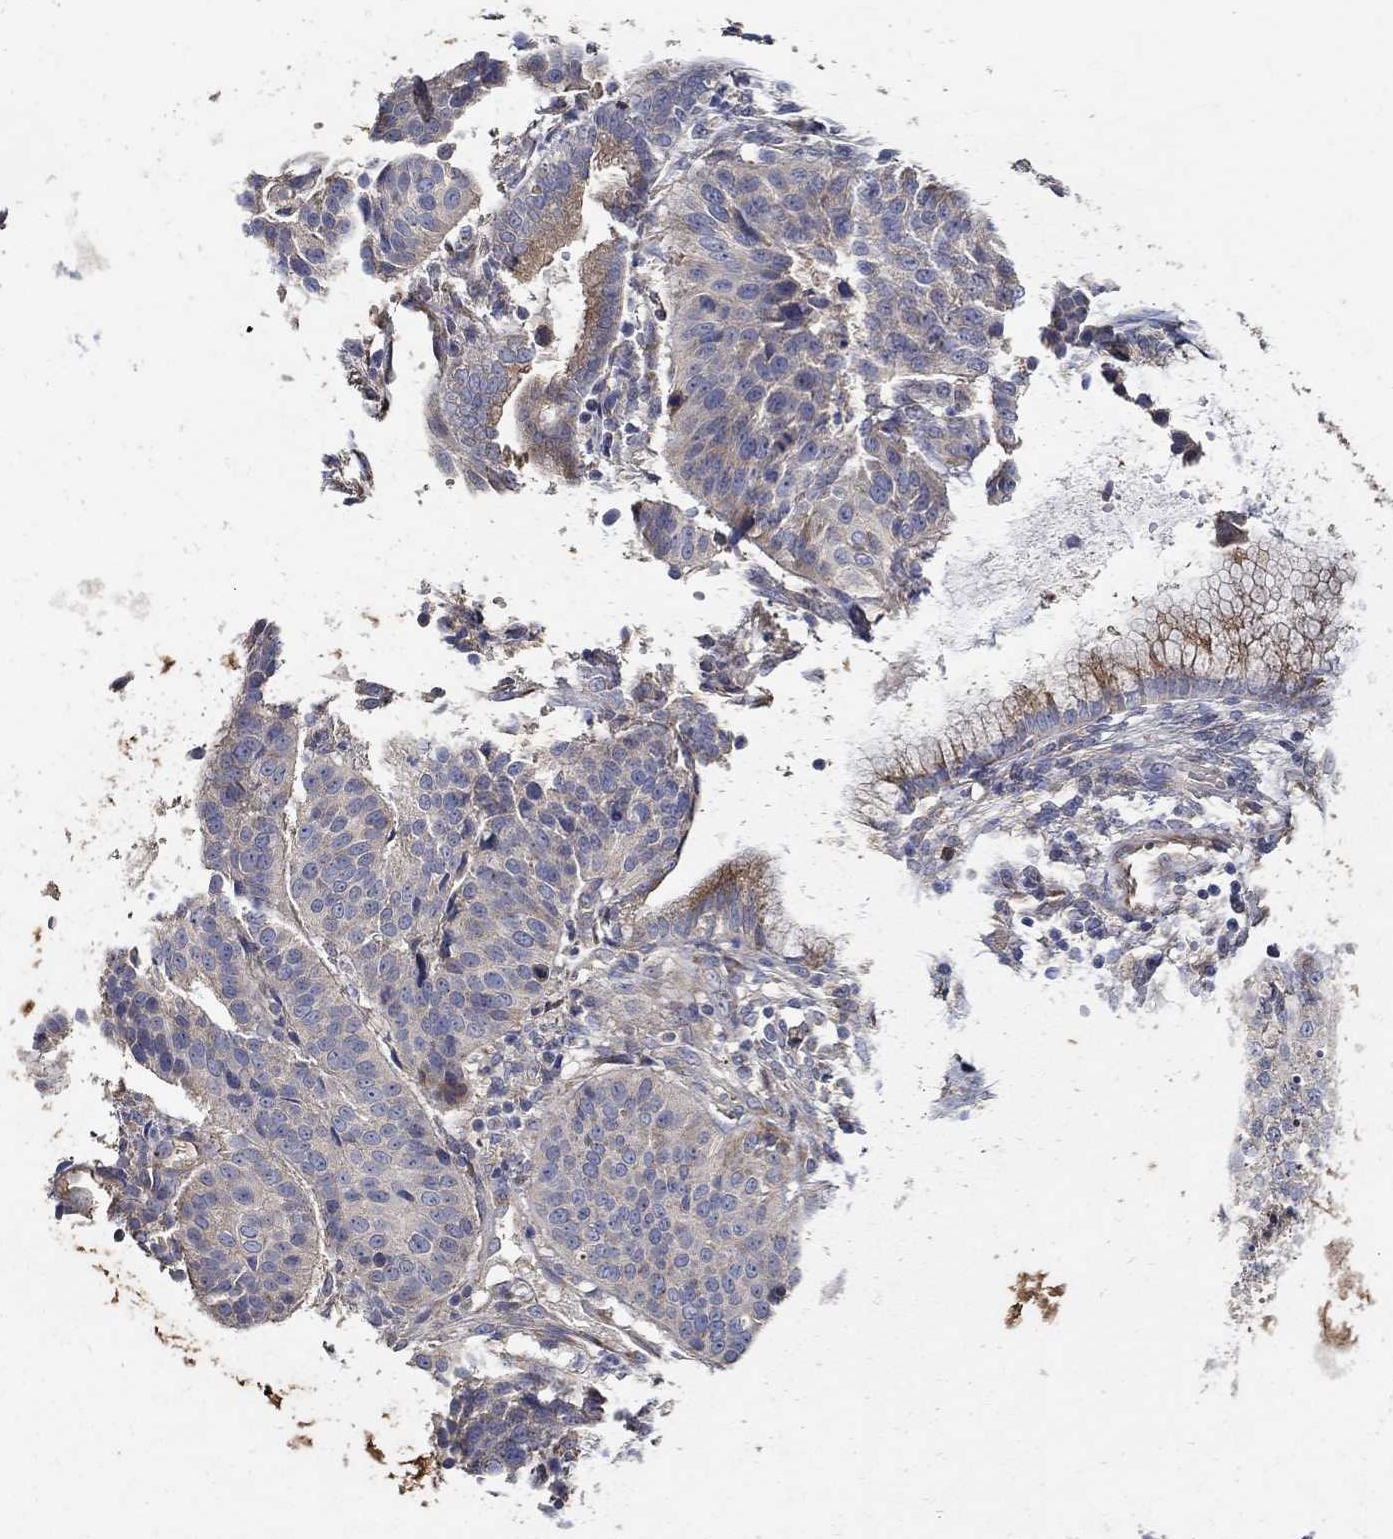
{"staining": {"intensity": "negative", "quantity": "none", "location": "none"}, "tissue": "cervical cancer", "cell_type": "Tumor cells", "image_type": "cancer", "snomed": [{"axis": "morphology", "description": "Normal tissue, NOS"}, {"axis": "morphology", "description": "Squamous cell carcinoma, NOS"}, {"axis": "topography", "description": "Cervix"}], "caption": "The photomicrograph exhibits no significant staining in tumor cells of cervical cancer.", "gene": "EMILIN3", "patient": {"sex": "female", "age": 39}}